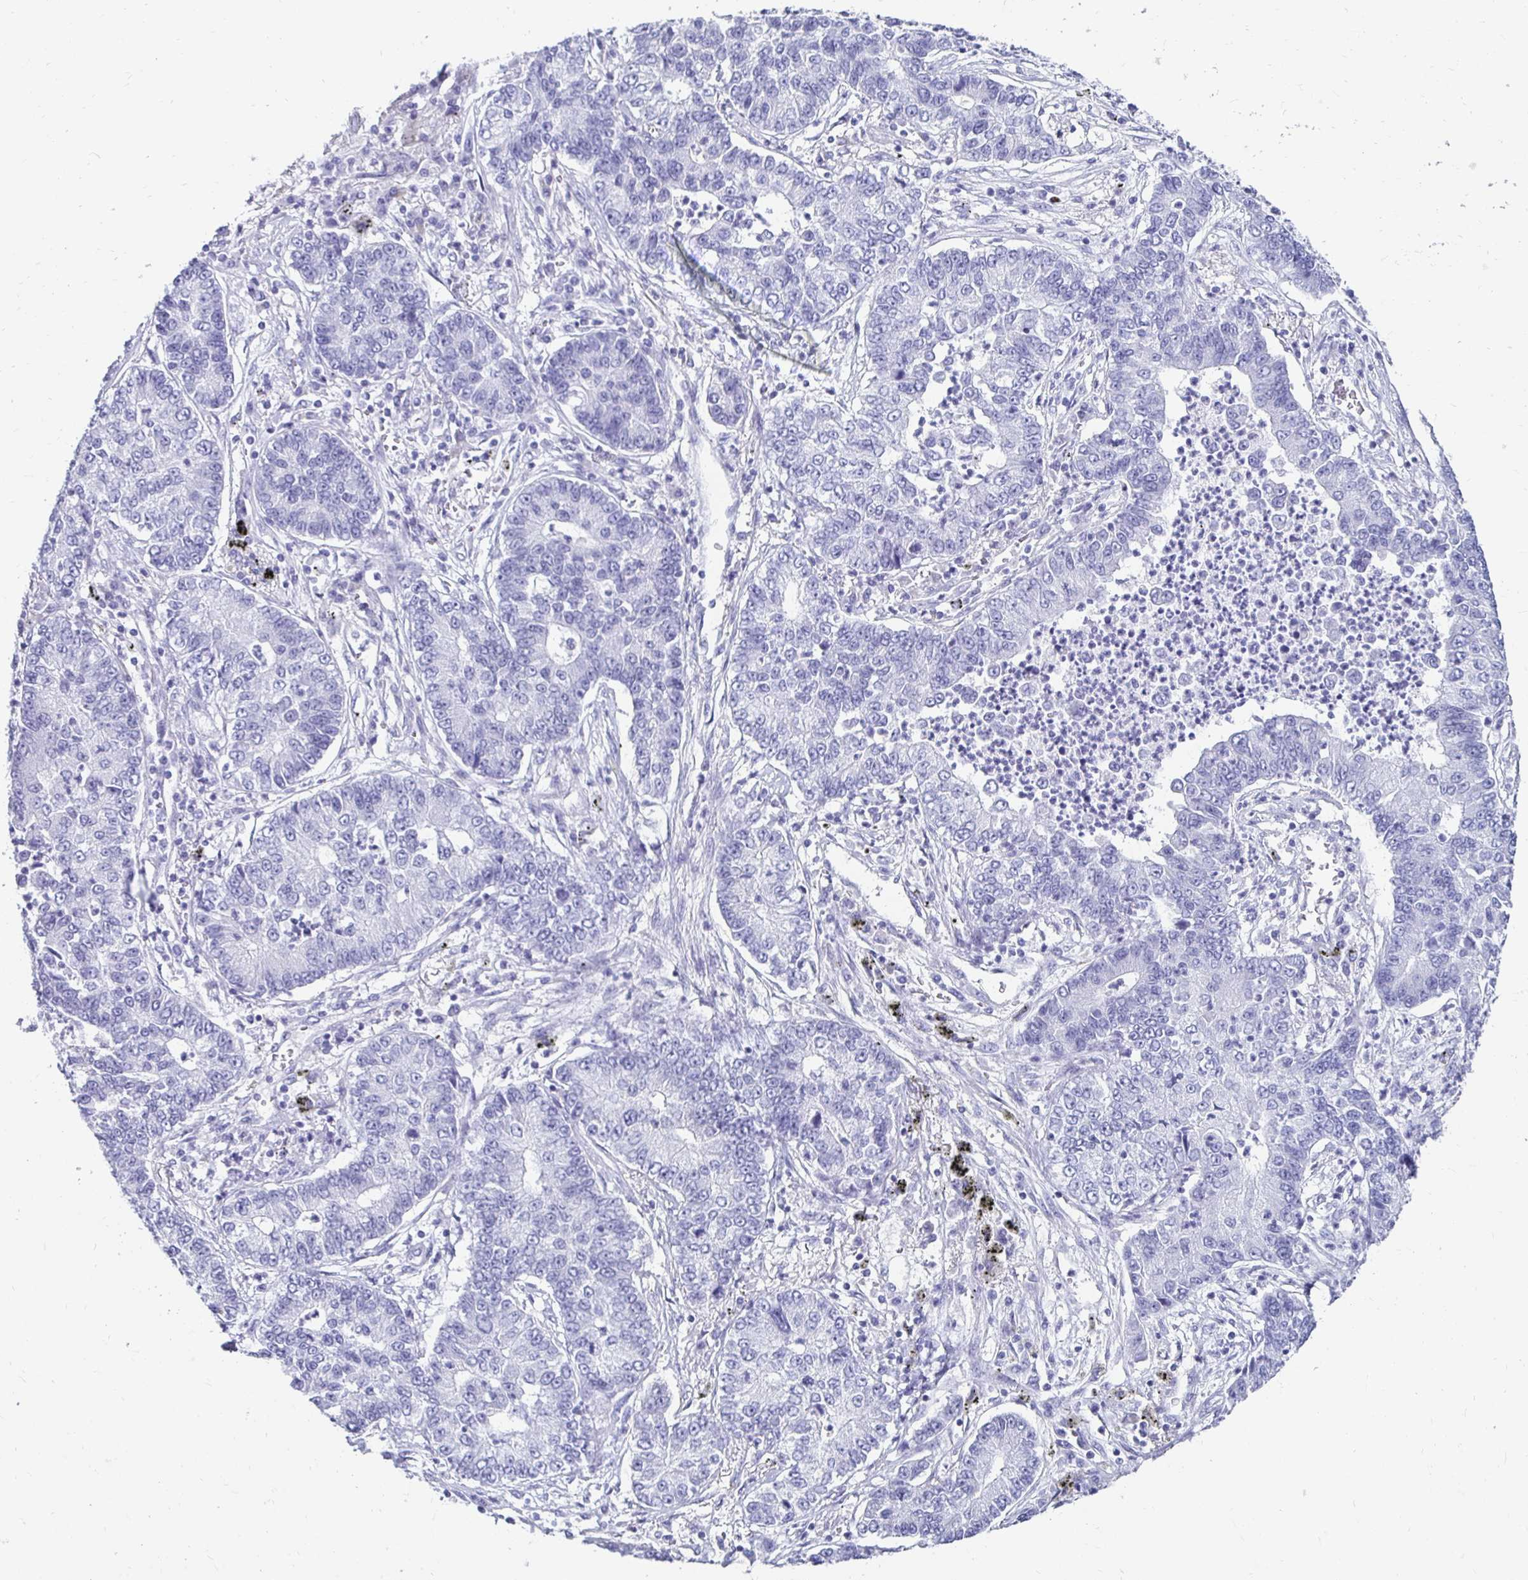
{"staining": {"intensity": "negative", "quantity": "none", "location": "none"}, "tissue": "lung cancer", "cell_type": "Tumor cells", "image_type": "cancer", "snomed": [{"axis": "morphology", "description": "Adenocarcinoma, NOS"}, {"axis": "topography", "description": "Lung"}], "caption": "IHC photomicrograph of neoplastic tissue: lung cancer stained with DAB shows no significant protein expression in tumor cells.", "gene": "CST6", "patient": {"sex": "female", "age": 57}}